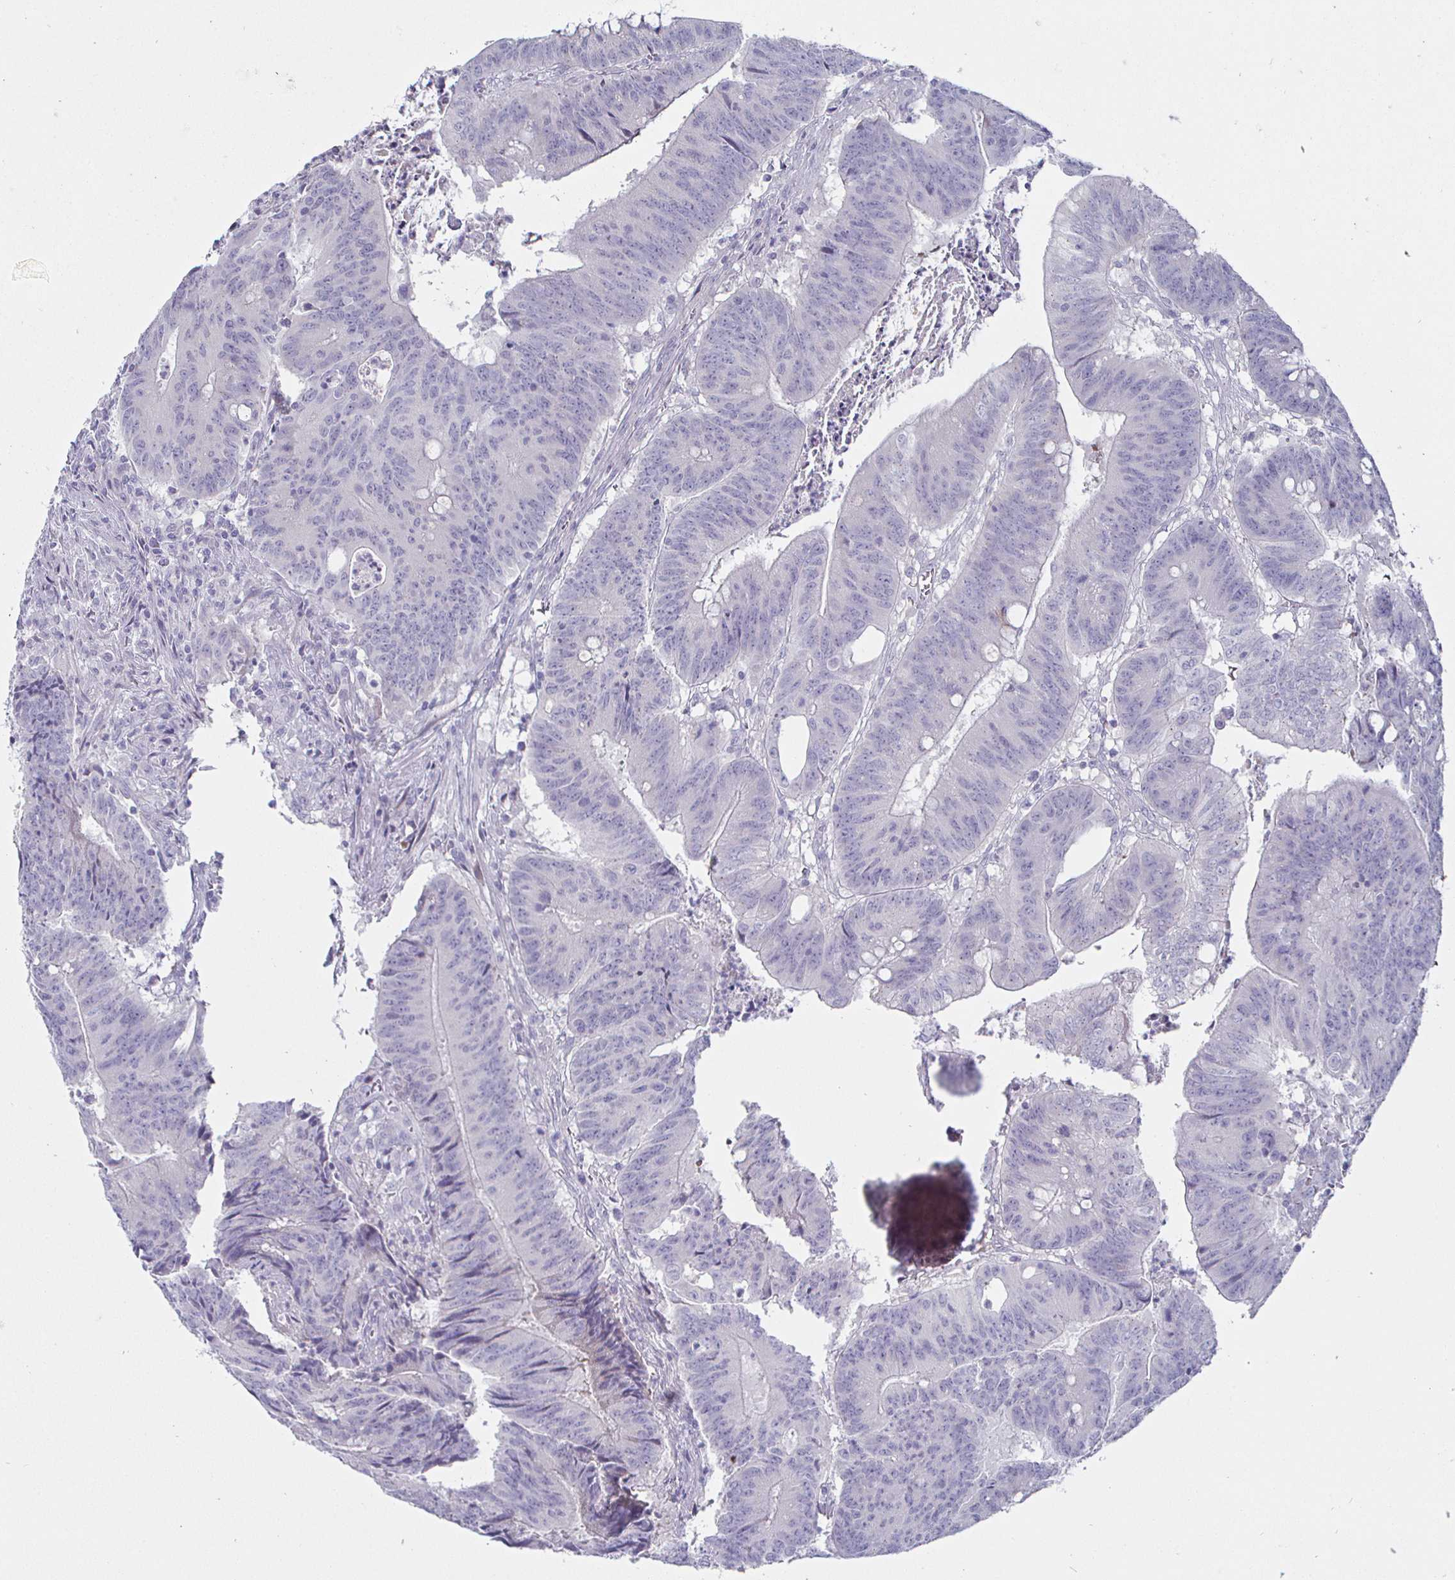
{"staining": {"intensity": "negative", "quantity": "none", "location": "none"}, "tissue": "colorectal cancer", "cell_type": "Tumor cells", "image_type": "cancer", "snomed": [{"axis": "morphology", "description": "Adenocarcinoma, NOS"}, {"axis": "topography", "description": "Colon"}], "caption": "Immunohistochemistry of colorectal cancer reveals no staining in tumor cells.", "gene": "DMRTB1", "patient": {"sex": "female", "age": 87}}